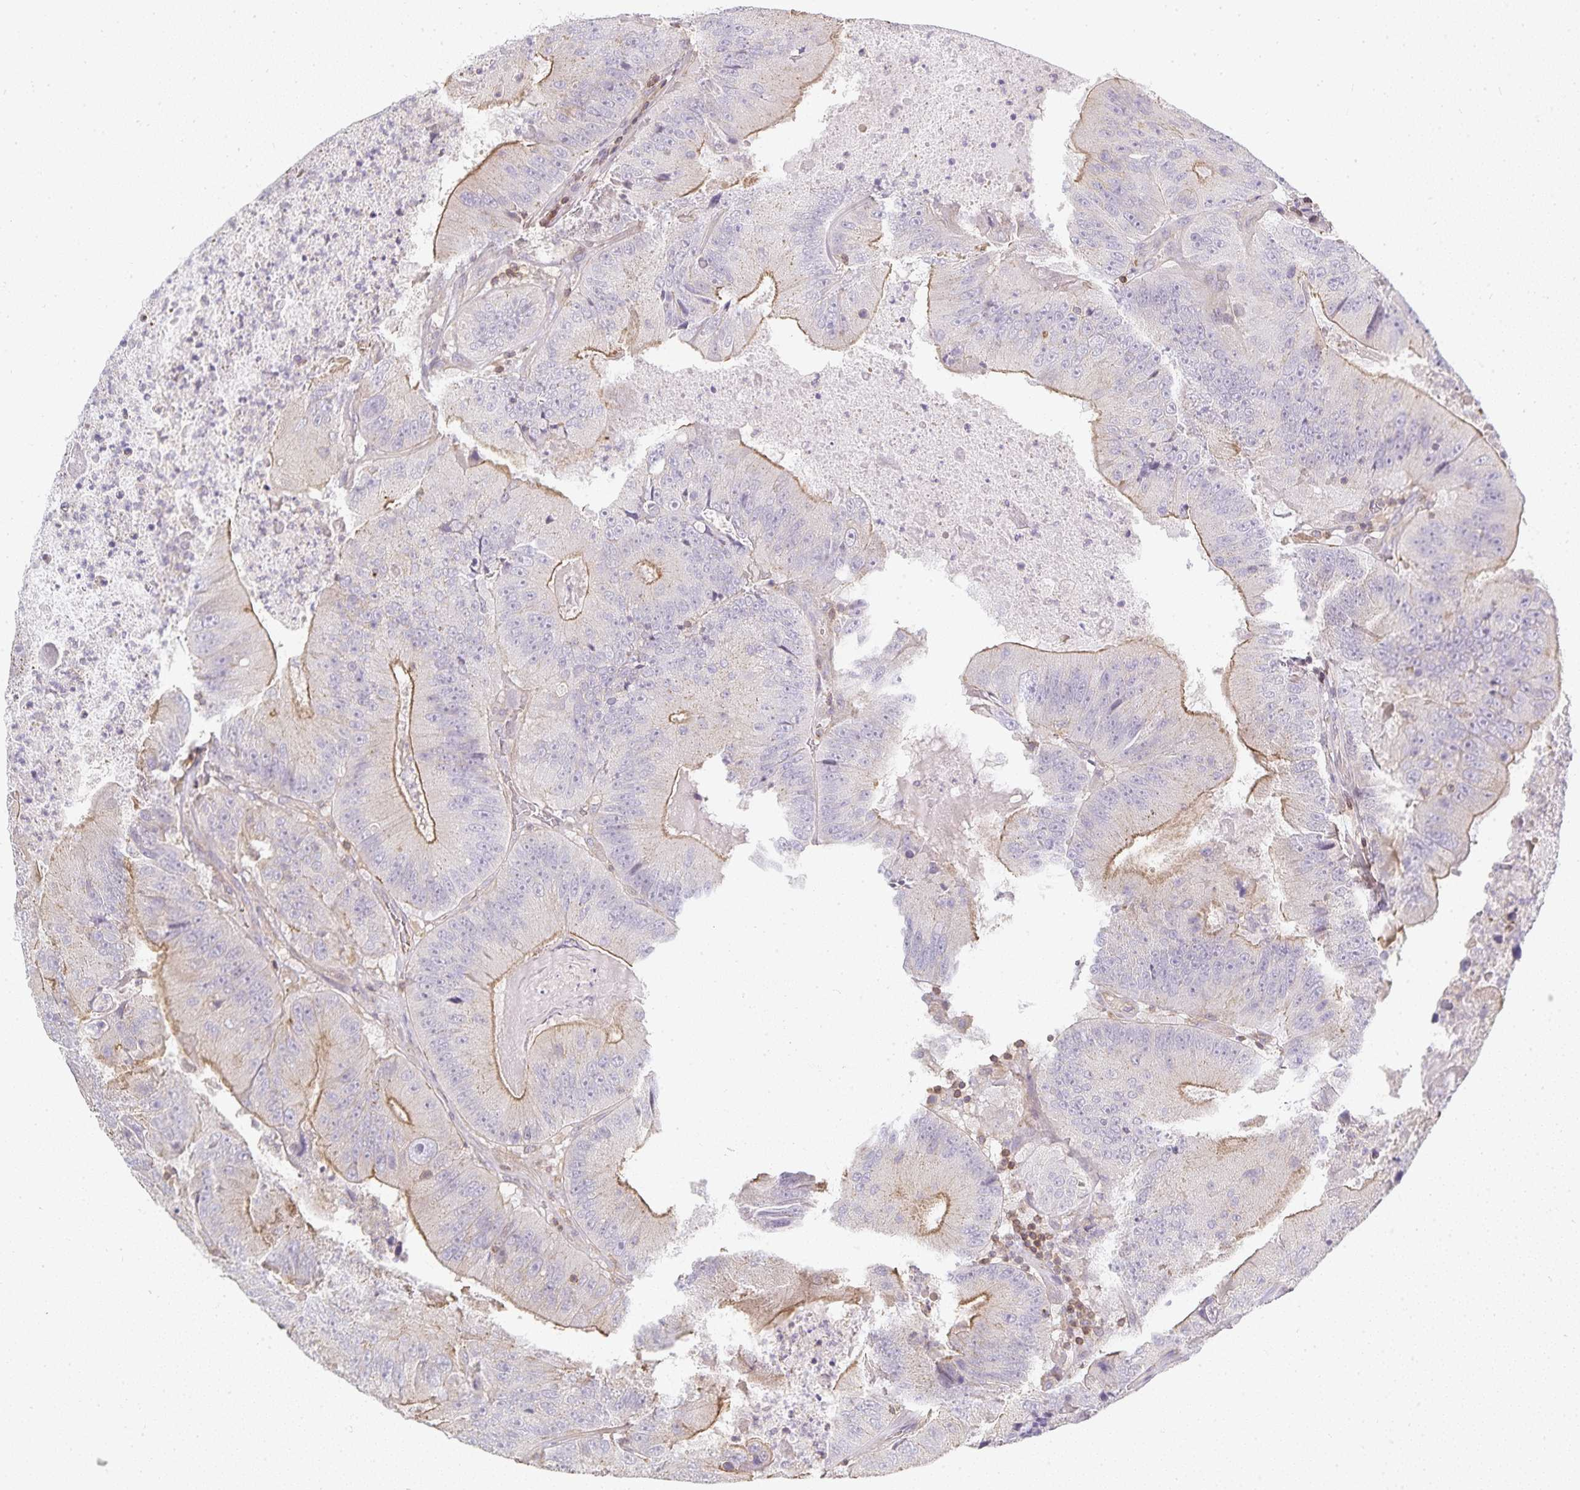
{"staining": {"intensity": "moderate", "quantity": "25%-75%", "location": "cytoplasmic/membranous"}, "tissue": "colorectal cancer", "cell_type": "Tumor cells", "image_type": "cancer", "snomed": [{"axis": "morphology", "description": "Adenocarcinoma, NOS"}, {"axis": "topography", "description": "Colon"}], "caption": "Tumor cells reveal medium levels of moderate cytoplasmic/membranous positivity in about 25%-75% of cells in colorectal cancer.", "gene": "GATA3", "patient": {"sex": "female", "age": 86}}